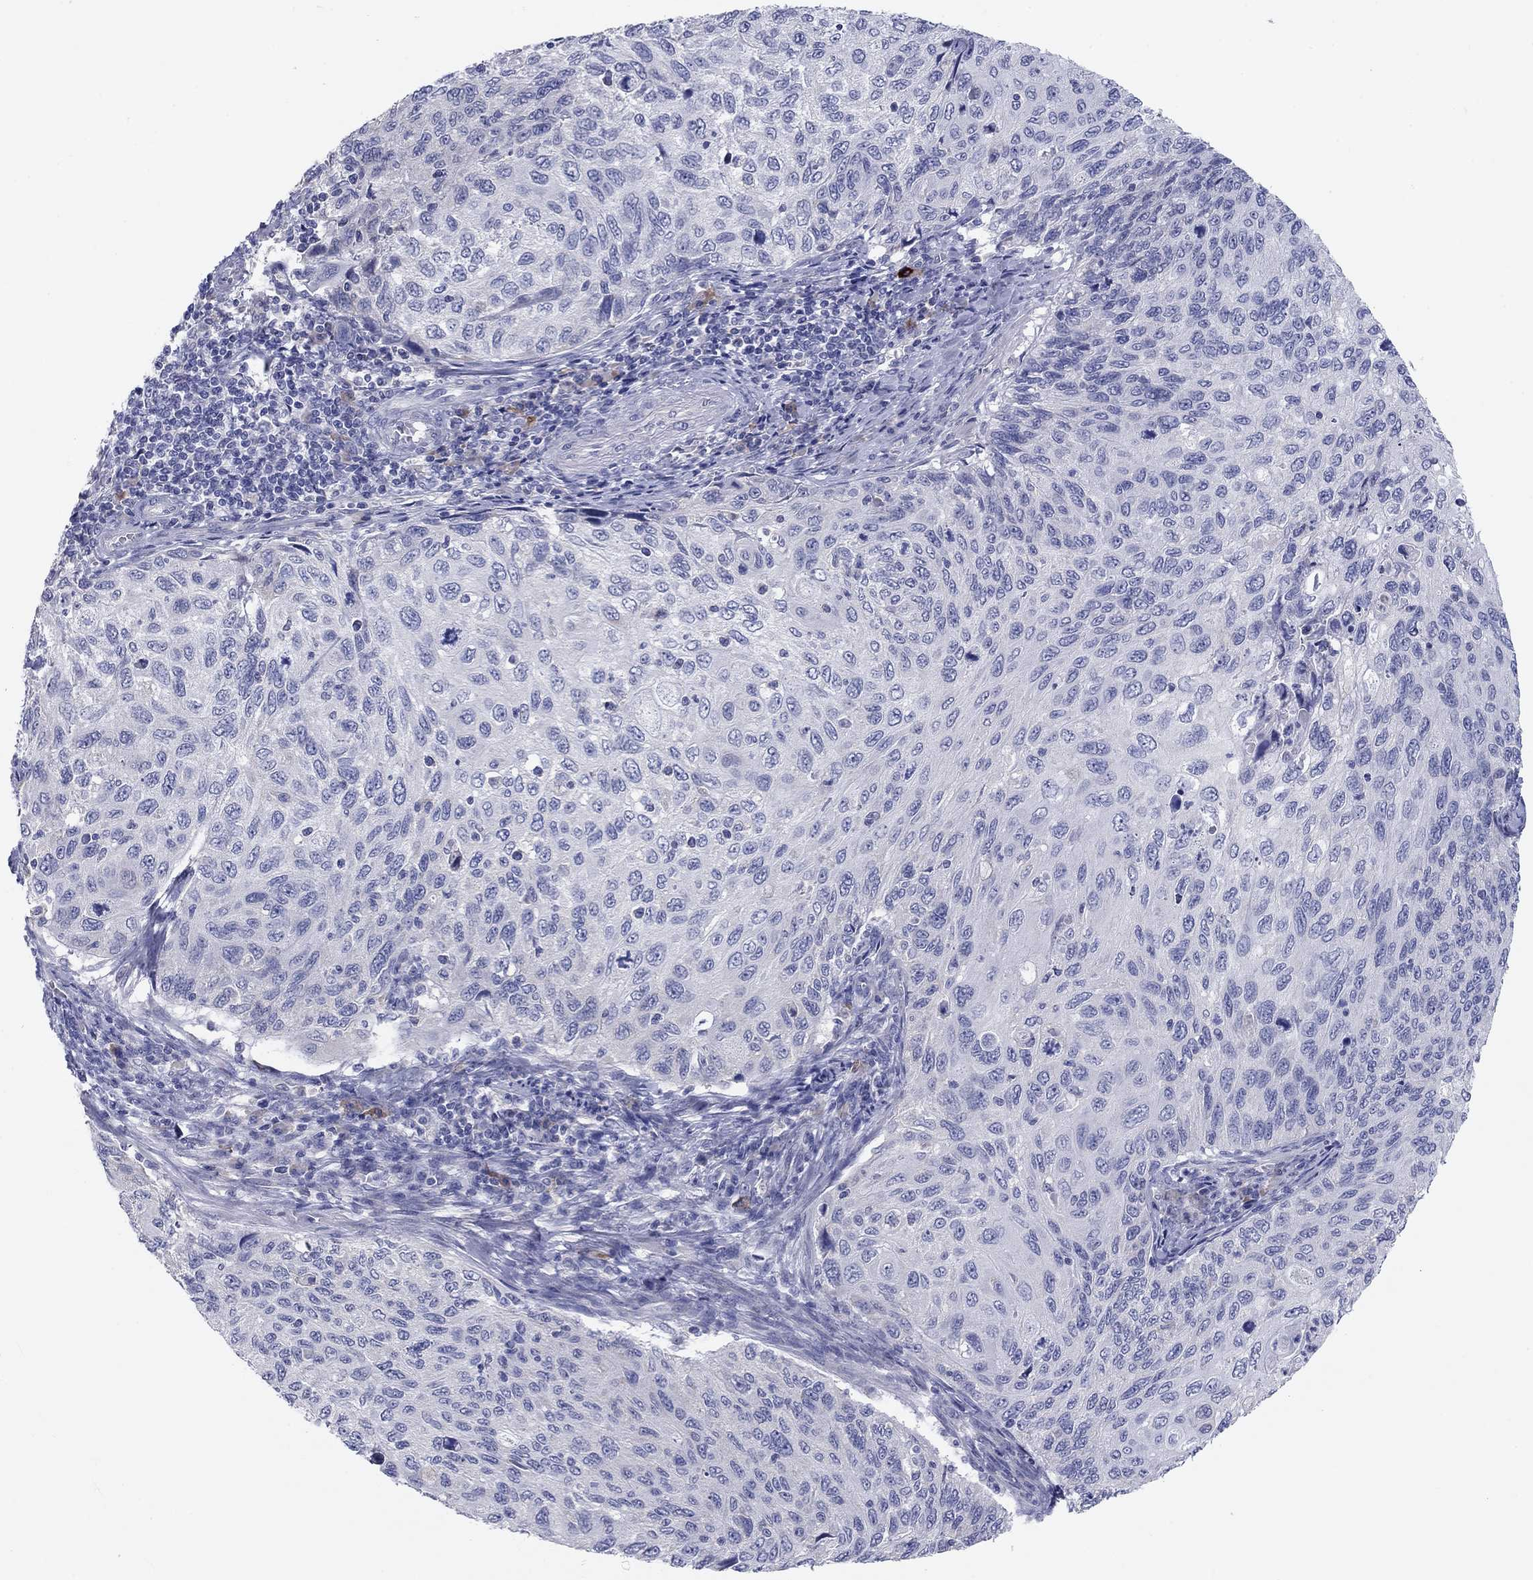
{"staining": {"intensity": "negative", "quantity": "none", "location": "none"}, "tissue": "cervical cancer", "cell_type": "Tumor cells", "image_type": "cancer", "snomed": [{"axis": "morphology", "description": "Squamous cell carcinoma, NOS"}, {"axis": "topography", "description": "Cervix"}], "caption": "There is no significant expression in tumor cells of squamous cell carcinoma (cervical). (Stains: DAB (3,3'-diaminobenzidine) immunohistochemistry with hematoxylin counter stain, Microscopy: brightfield microscopy at high magnification).", "gene": "GRK7", "patient": {"sex": "female", "age": 70}}